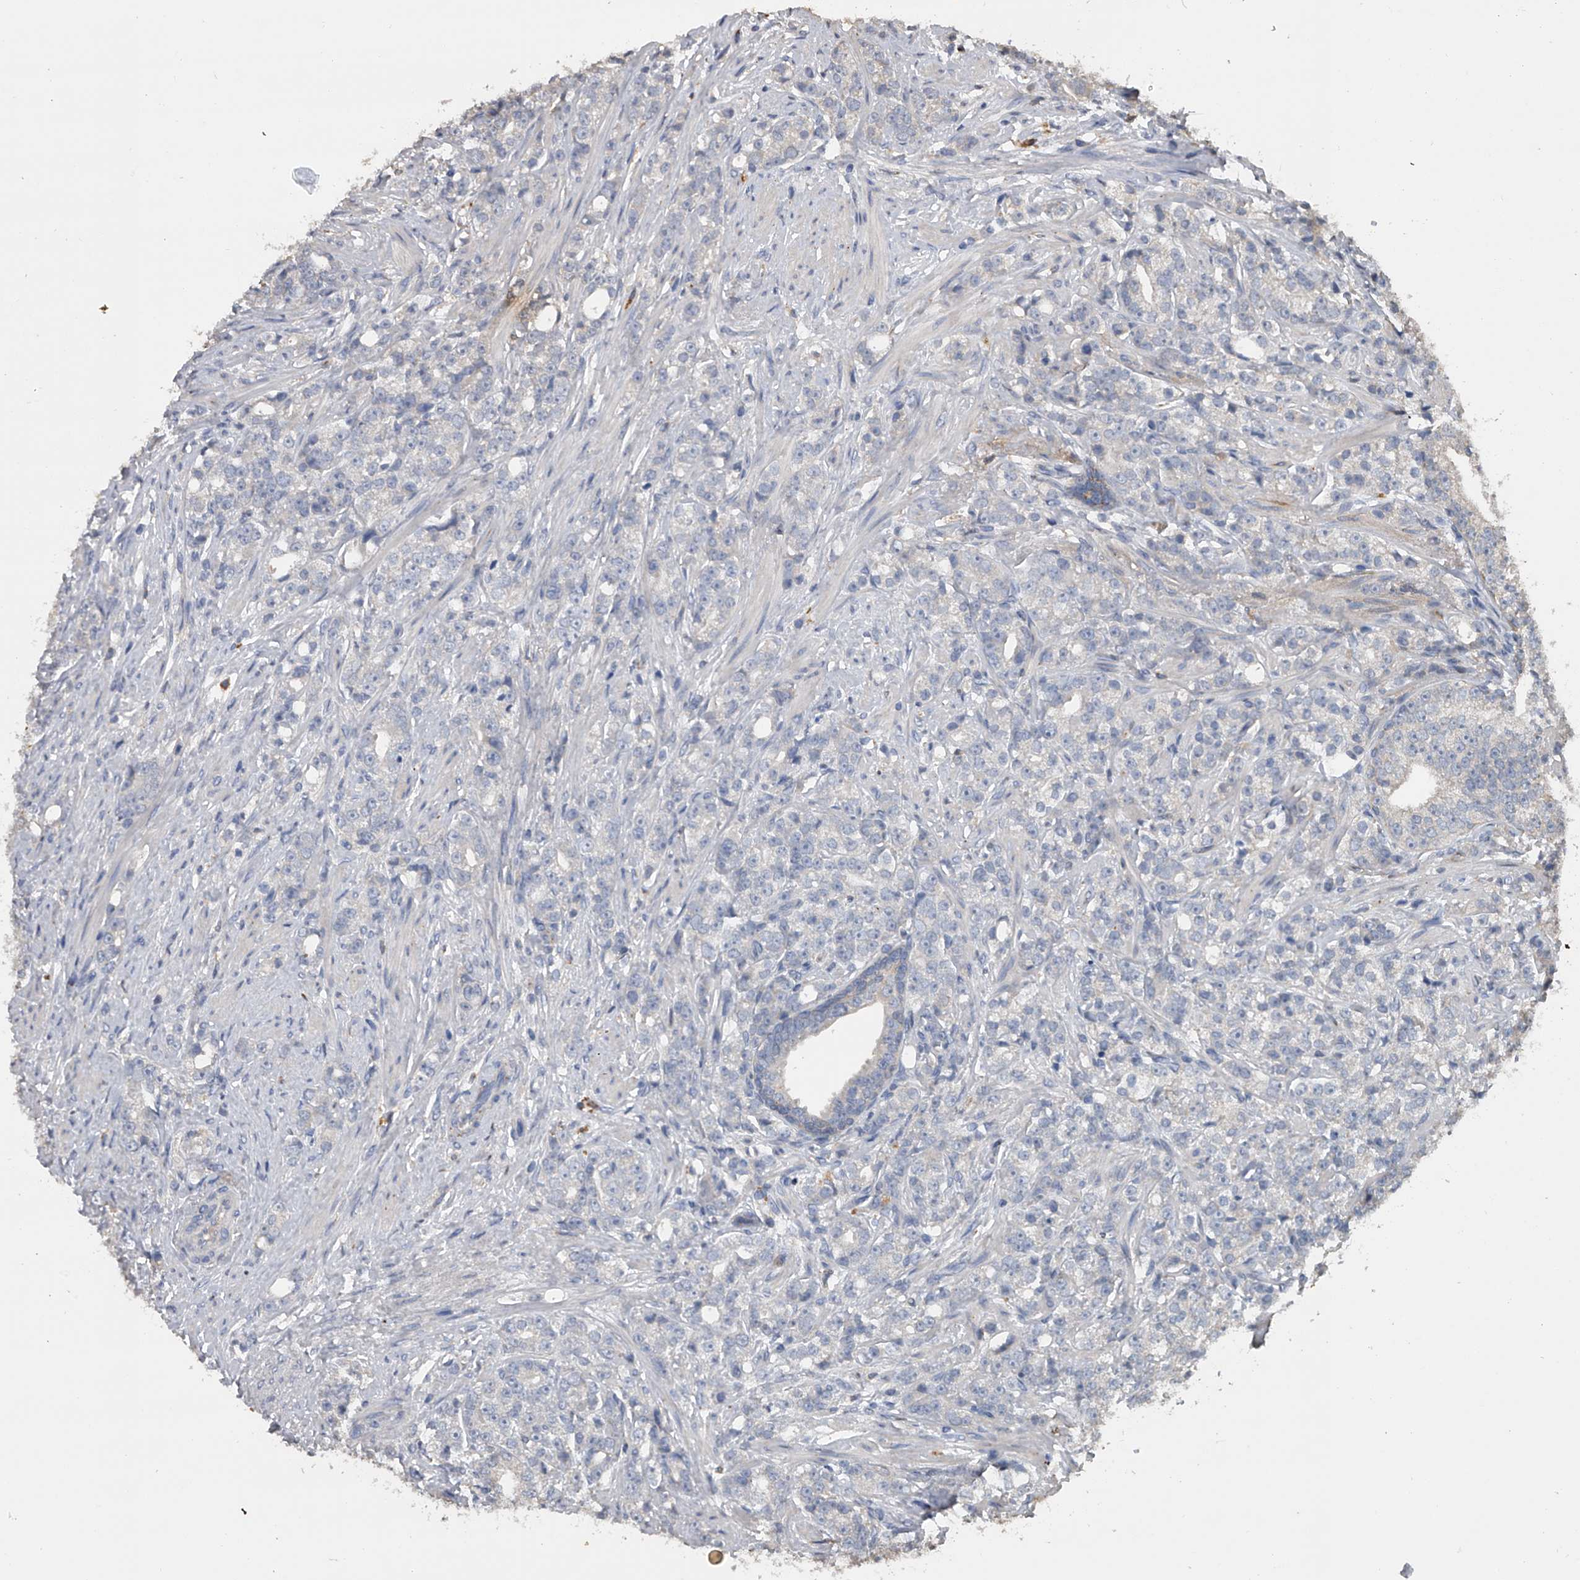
{"staining": {"intensity": "negative", "quantity": "none", "location": "none"}, "tissue": "prostate cancer", "cell_type": "Tumor cells", "image_type": "cancer", "snomed": [{"axis": "morphology", "description": "Adenocarcinoma, High grade"}, {"axis": "topography", "description": "Prostate"}], "caption": "A high-resolution photomicrograph shows IHC staining of prostate cancer (high-grade adenocarcinoma), which displays no significant staining in tumor cells. The staining was performed using DAB to visualize the protein expression in brown, while the nuclei were stained in blue with hematoxylin (Magnification: 20x).", "gene": "DOCK9", "patient": {"sex": "male", "age": 69}}